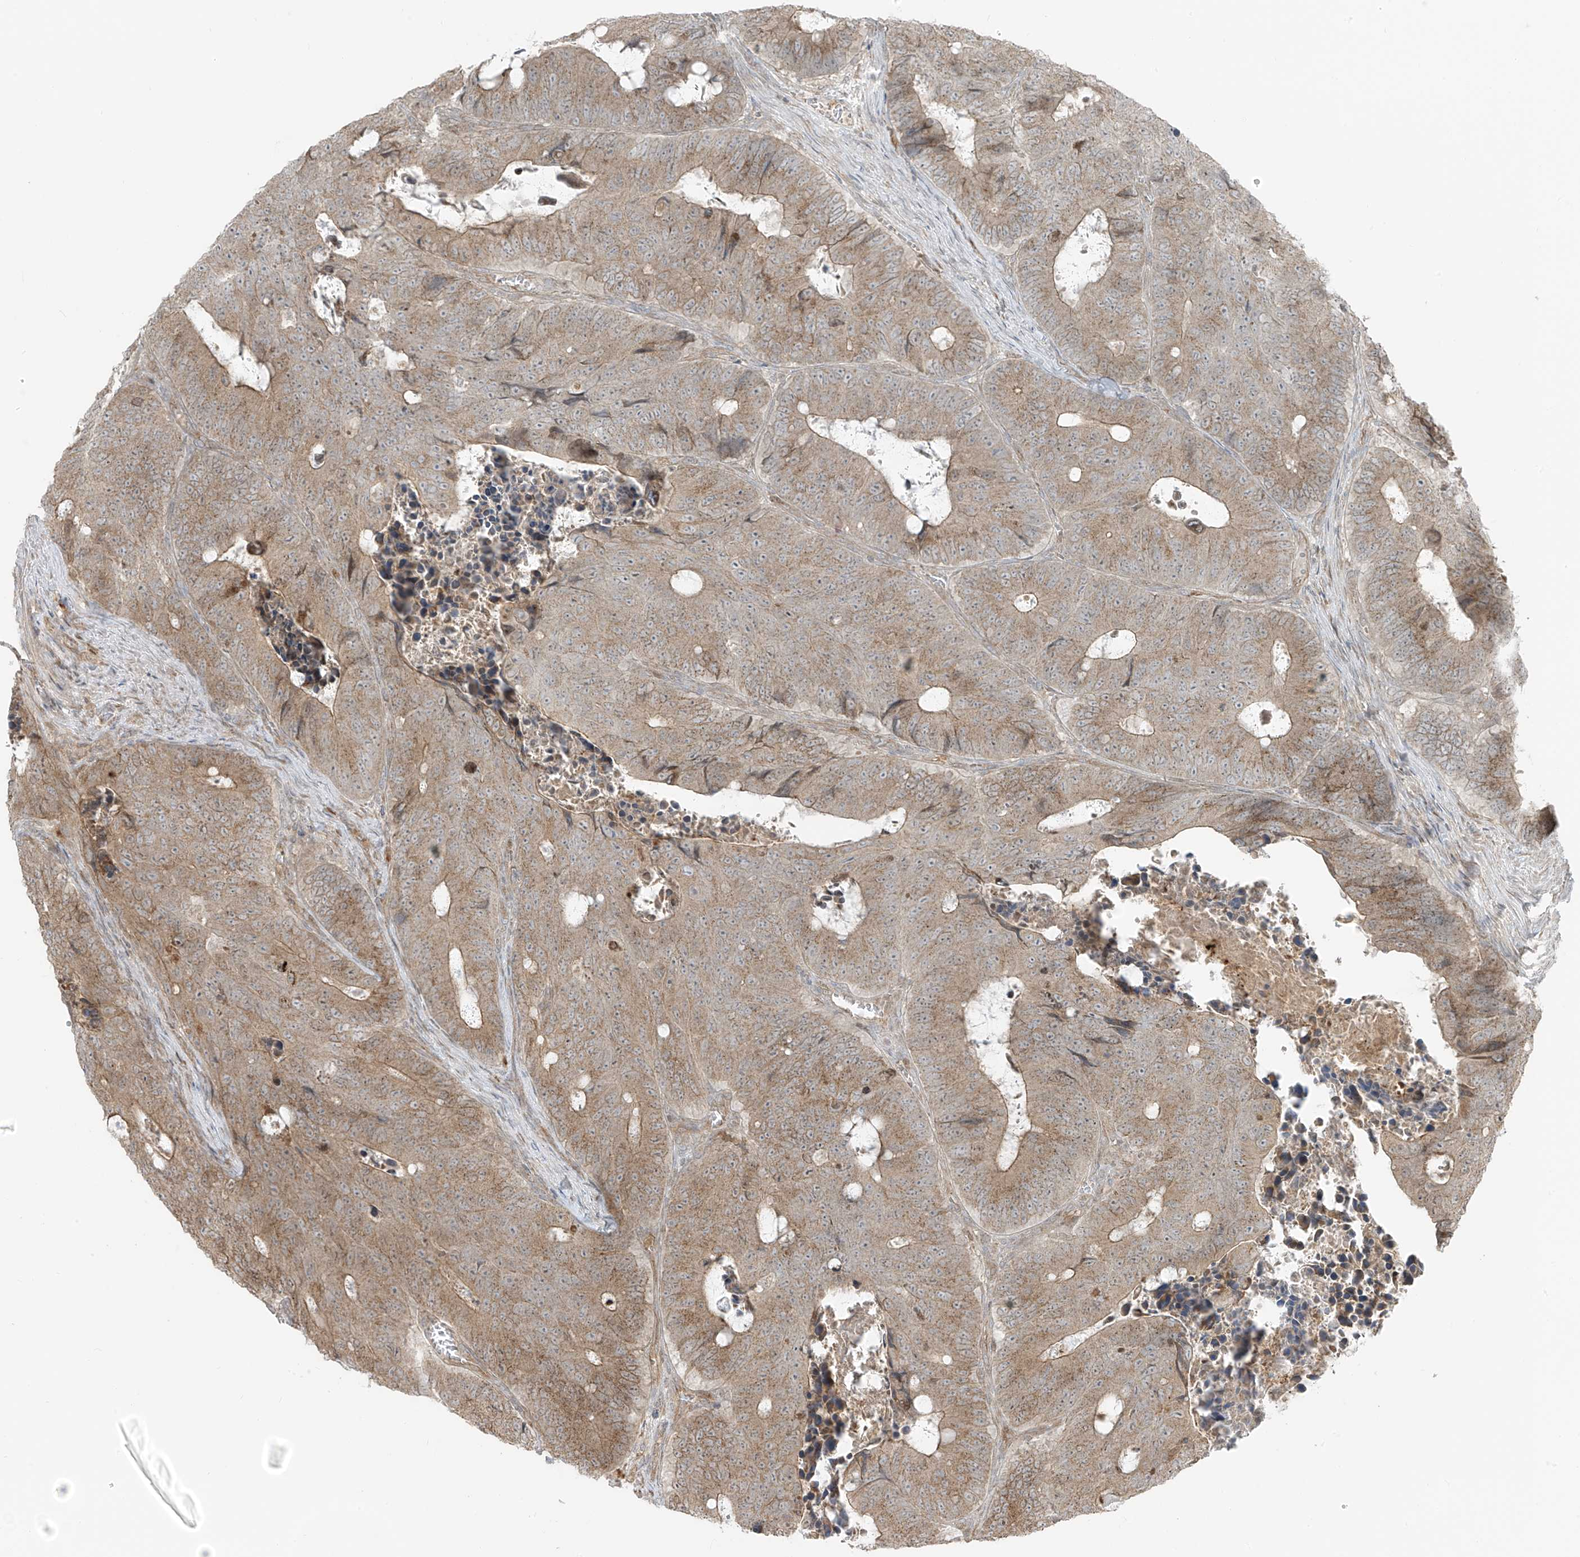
{"staining": {"intensity": "moderate", "quantity": ">75%", "location": "cytoplasmic/membranous"}, "tissue": "colorectal cancer", "cell_type": "Tumor cells", "image_type": "cancer", "snomed": [{"axis": "morphology", "description": "Adenocarcinoma, NOS"}, {"axis": "topography", "description": "Colon"}], "caption": "This is a photomicrograph of immunohistochemistry staining of colorectal cancer (adenocarcinoma), which shows moderate positivity in the cytoplasmic/membranous of tumor cells.", "gene": "PDE11A", "patient": {"sex": "male", "age": 87}}